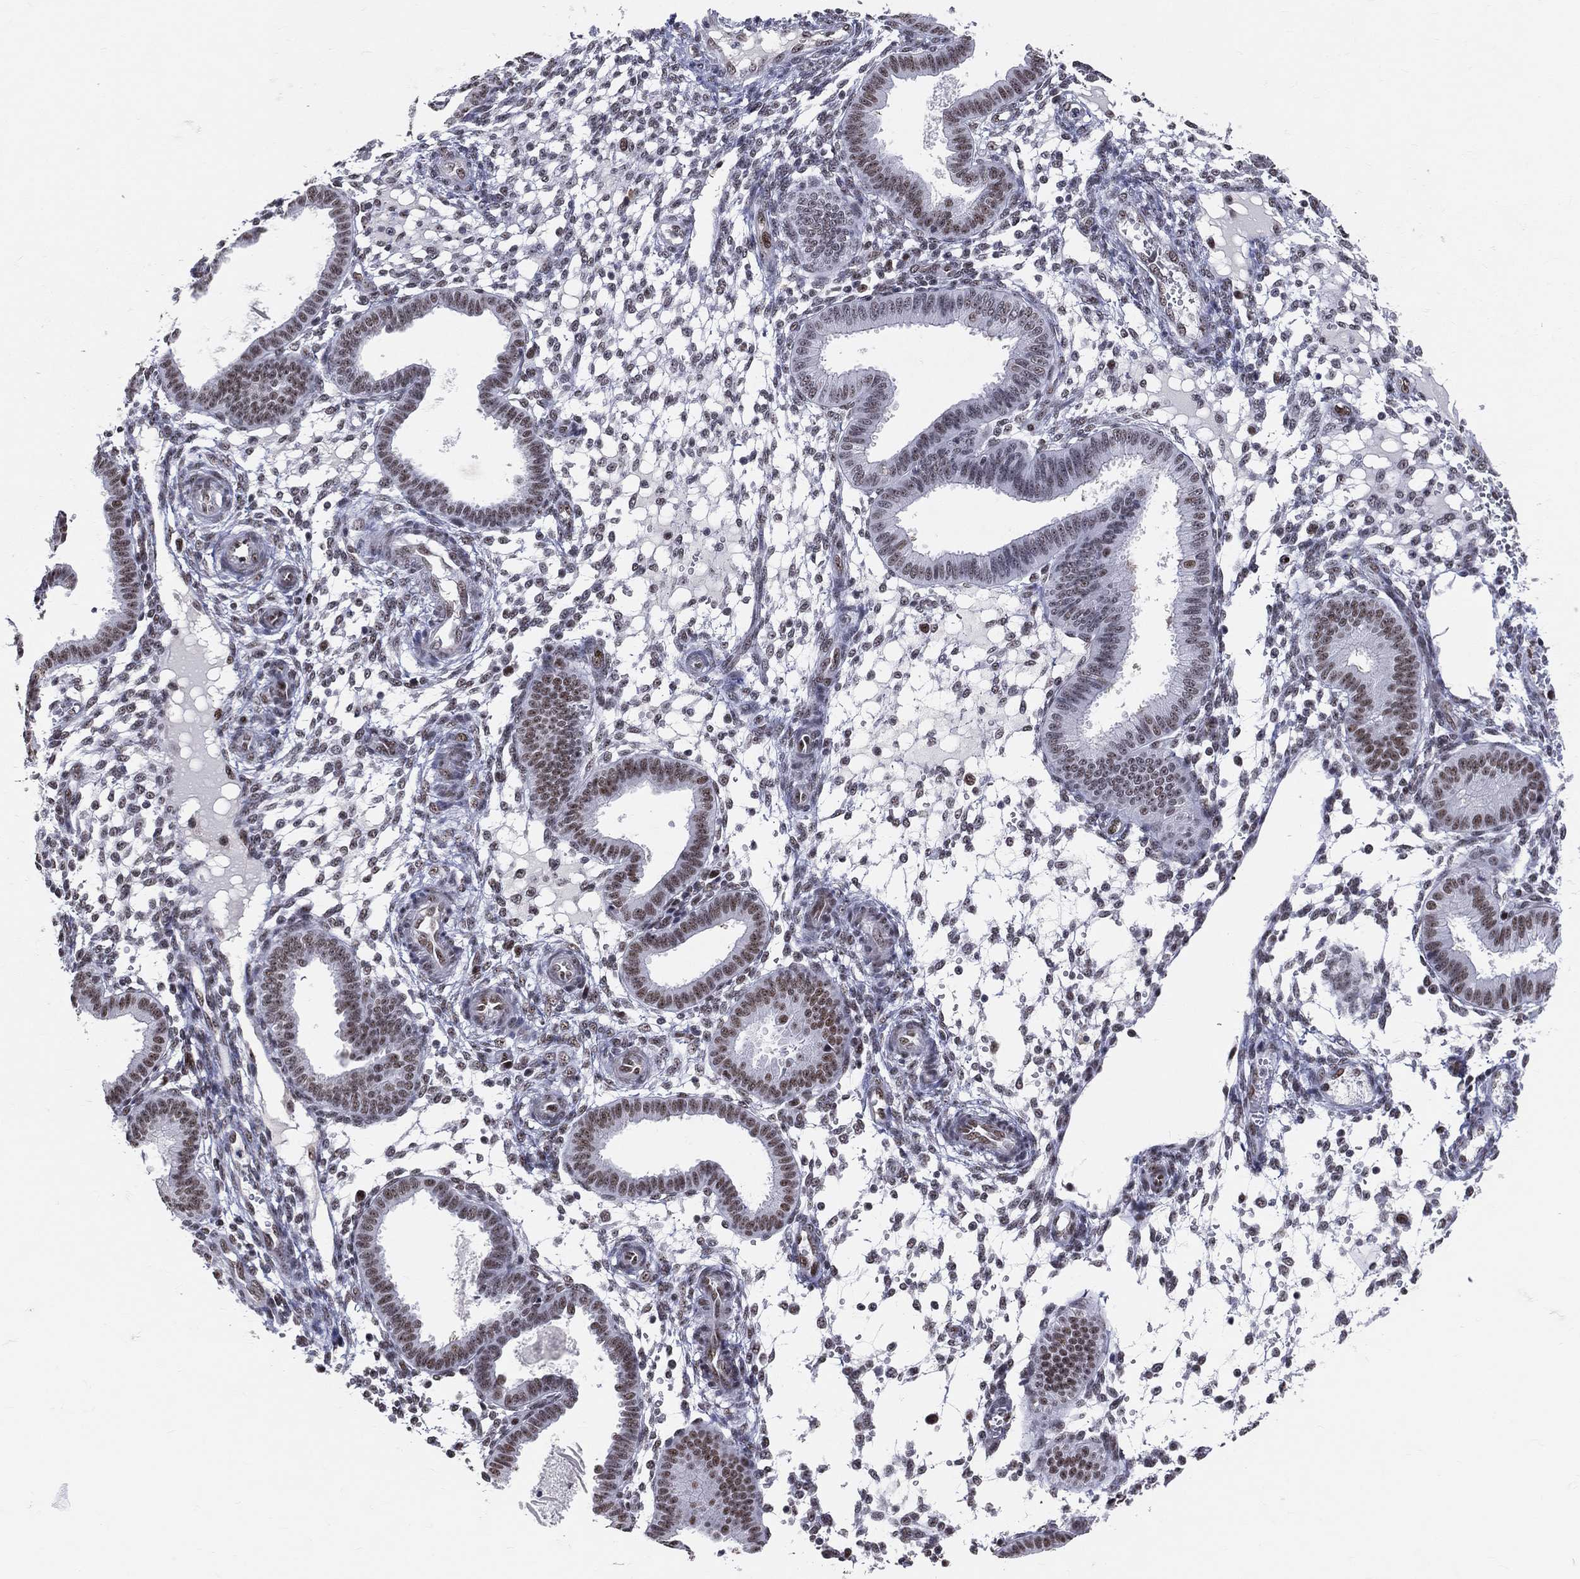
{"staining": {"intensity": "moderate", "quantity": "25%-75%", "location": "nuclear"}, "tissue": "endometrium", "cell_type": "Cells in endometrial stroma", "image_type": "normal", "snomed": [{"axis": "morphology", "description": "Normal tissue, NOS"}, {"axis": "topography", "description": "Endometrium"}], "caption": "DAB immunohistochemical staining of unremarkable human endometrium demonstrates moderate nuclear protein expression in approximately 25%-75% of cells in endometrial stroma.", "gene": "CDK7", "patient": {"sex": "female", "age": 43}}